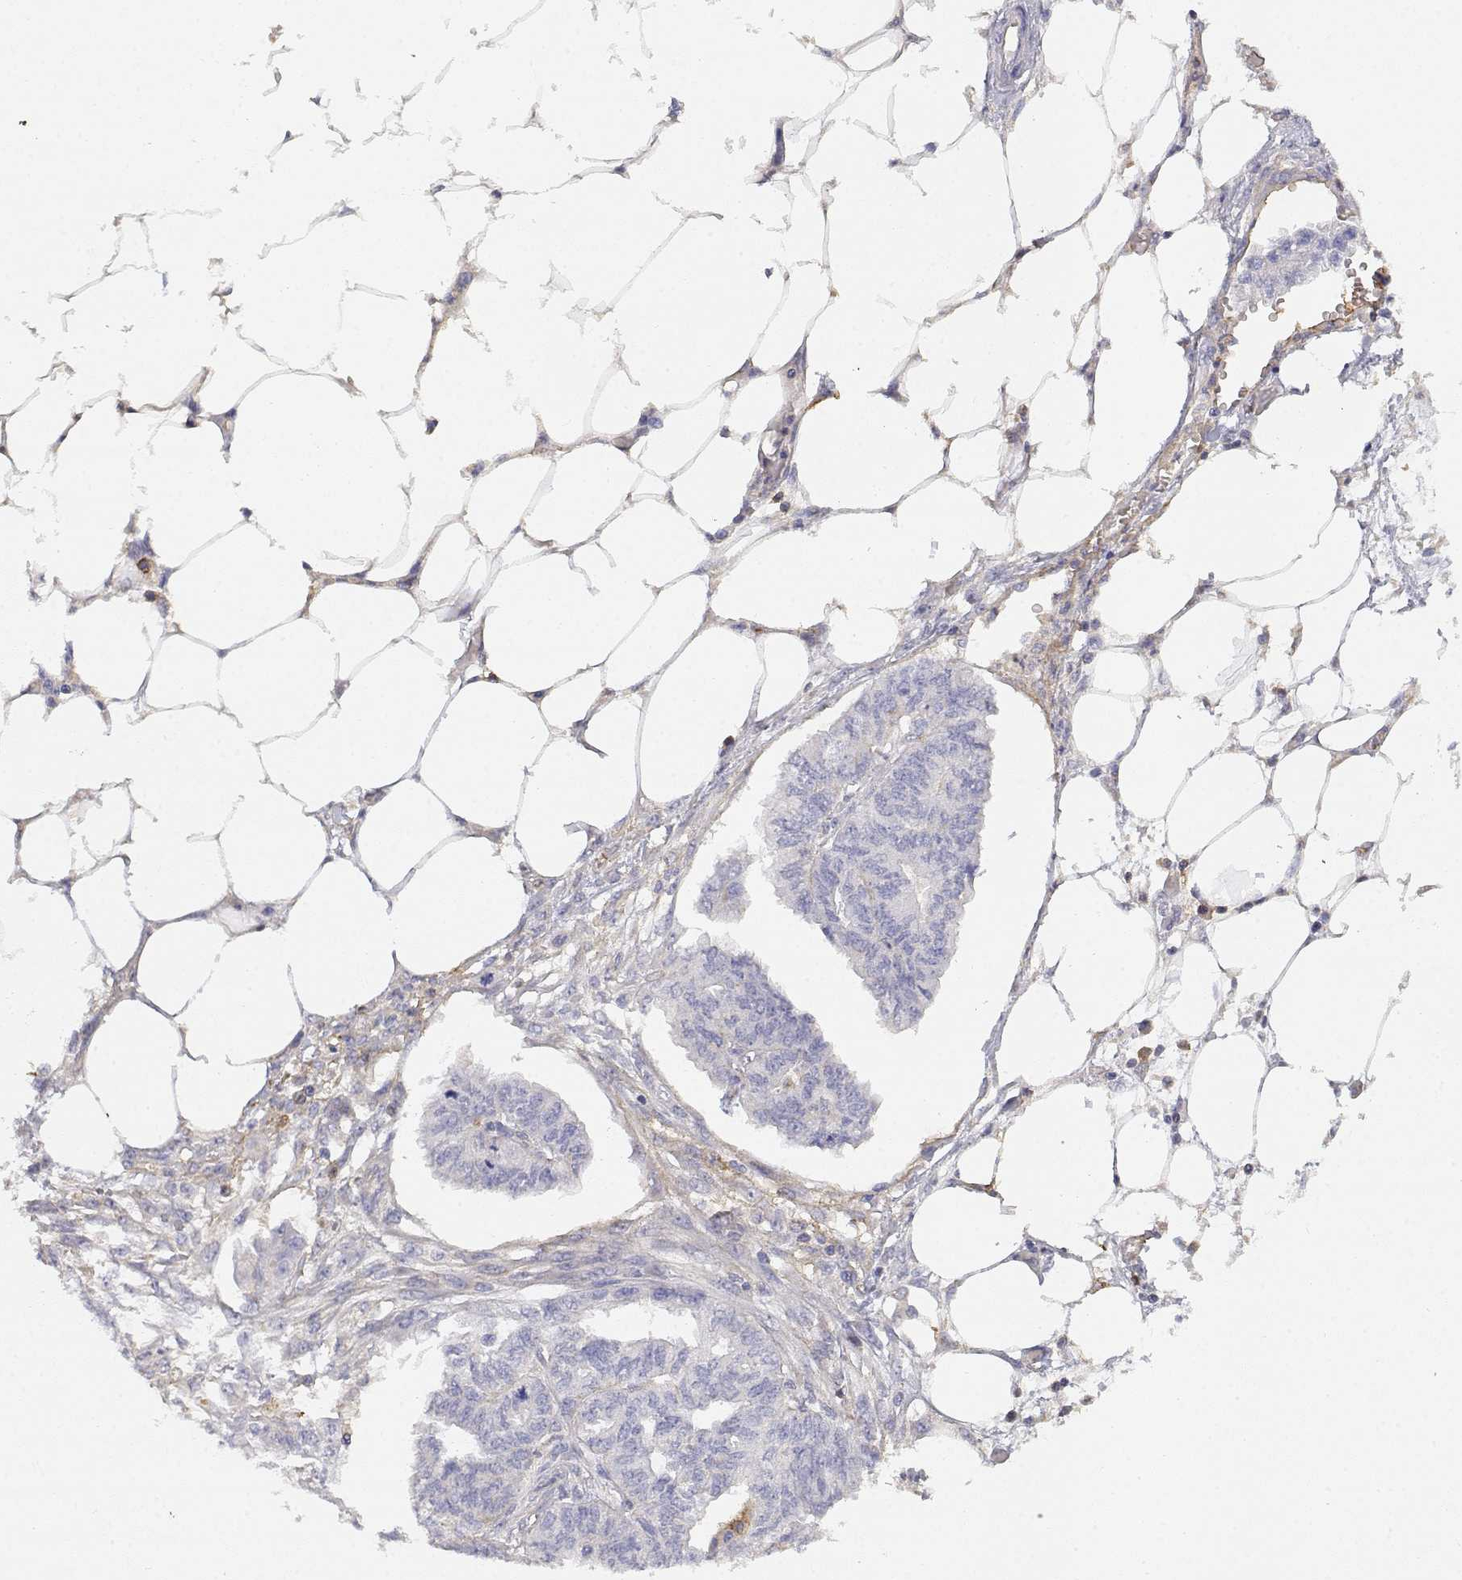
{"staining": {"intensity": "negative", "quantity": "none", "location": "none"}, "tissue": "endometrial cancer", "cell_type": "Tumor cells", "image_type": "cancer", "snomed": [{"axis": "morphology", "description": "Adenocarcinoma, NOS"}, {"axis": "morphology", "description": "Adenocarcinoma, metastatic, NOS"}, {"axis": "topography", "description": "Adipose tissue"}, {"axis": "topography", "description": "Endometrium"}], "caption": "IHC micrograph of neoplastic tissue: human adenocarcinoma (endometrial) stained with DAB displays no significant protein staining in tumor cells.", "gene": "ADA", "patient": {"sex": "female", "age": 67}}